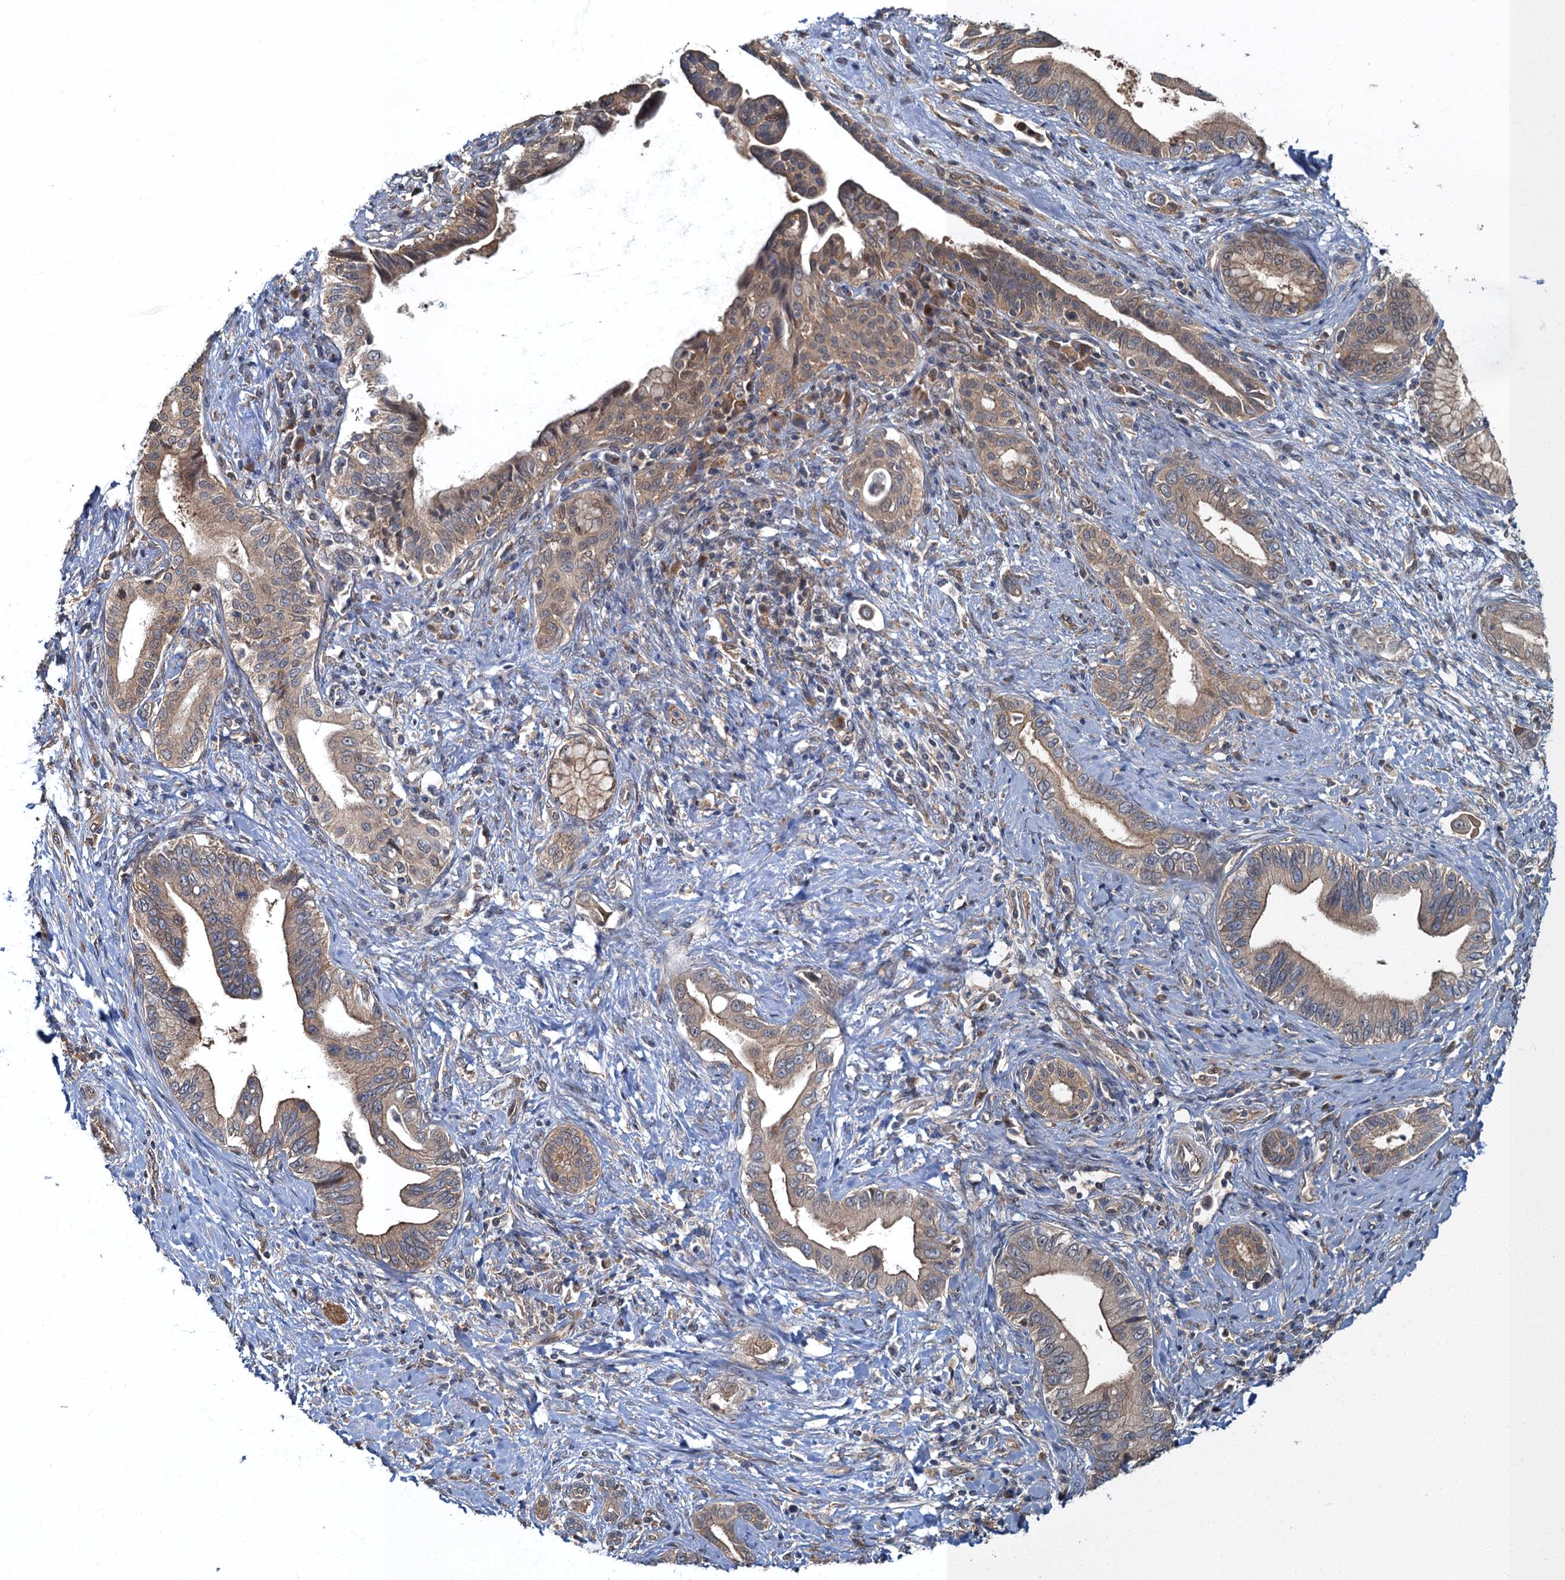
{"staining": {"intensity": "weak", "quantity": ">75%", "location": "cytoplasmic/membranous"}, "tissue": "pancreatic cancer", "cell_type": "Tumor cells", "image_type": "cancer", "snomed": [{"axis": "morphology", "description": "Adenocarcinoma, NOS"}, {"axis": "topography", "description": "Pancreas"}], "caption": "The image displays a brown stain indicating the presence of a protein in the cytoplasmic/membranous of tumor cells in adenocarcinoma (pancreatic).", "gene": "TBCK", "patient": {"sex": "female", "age": 55}}